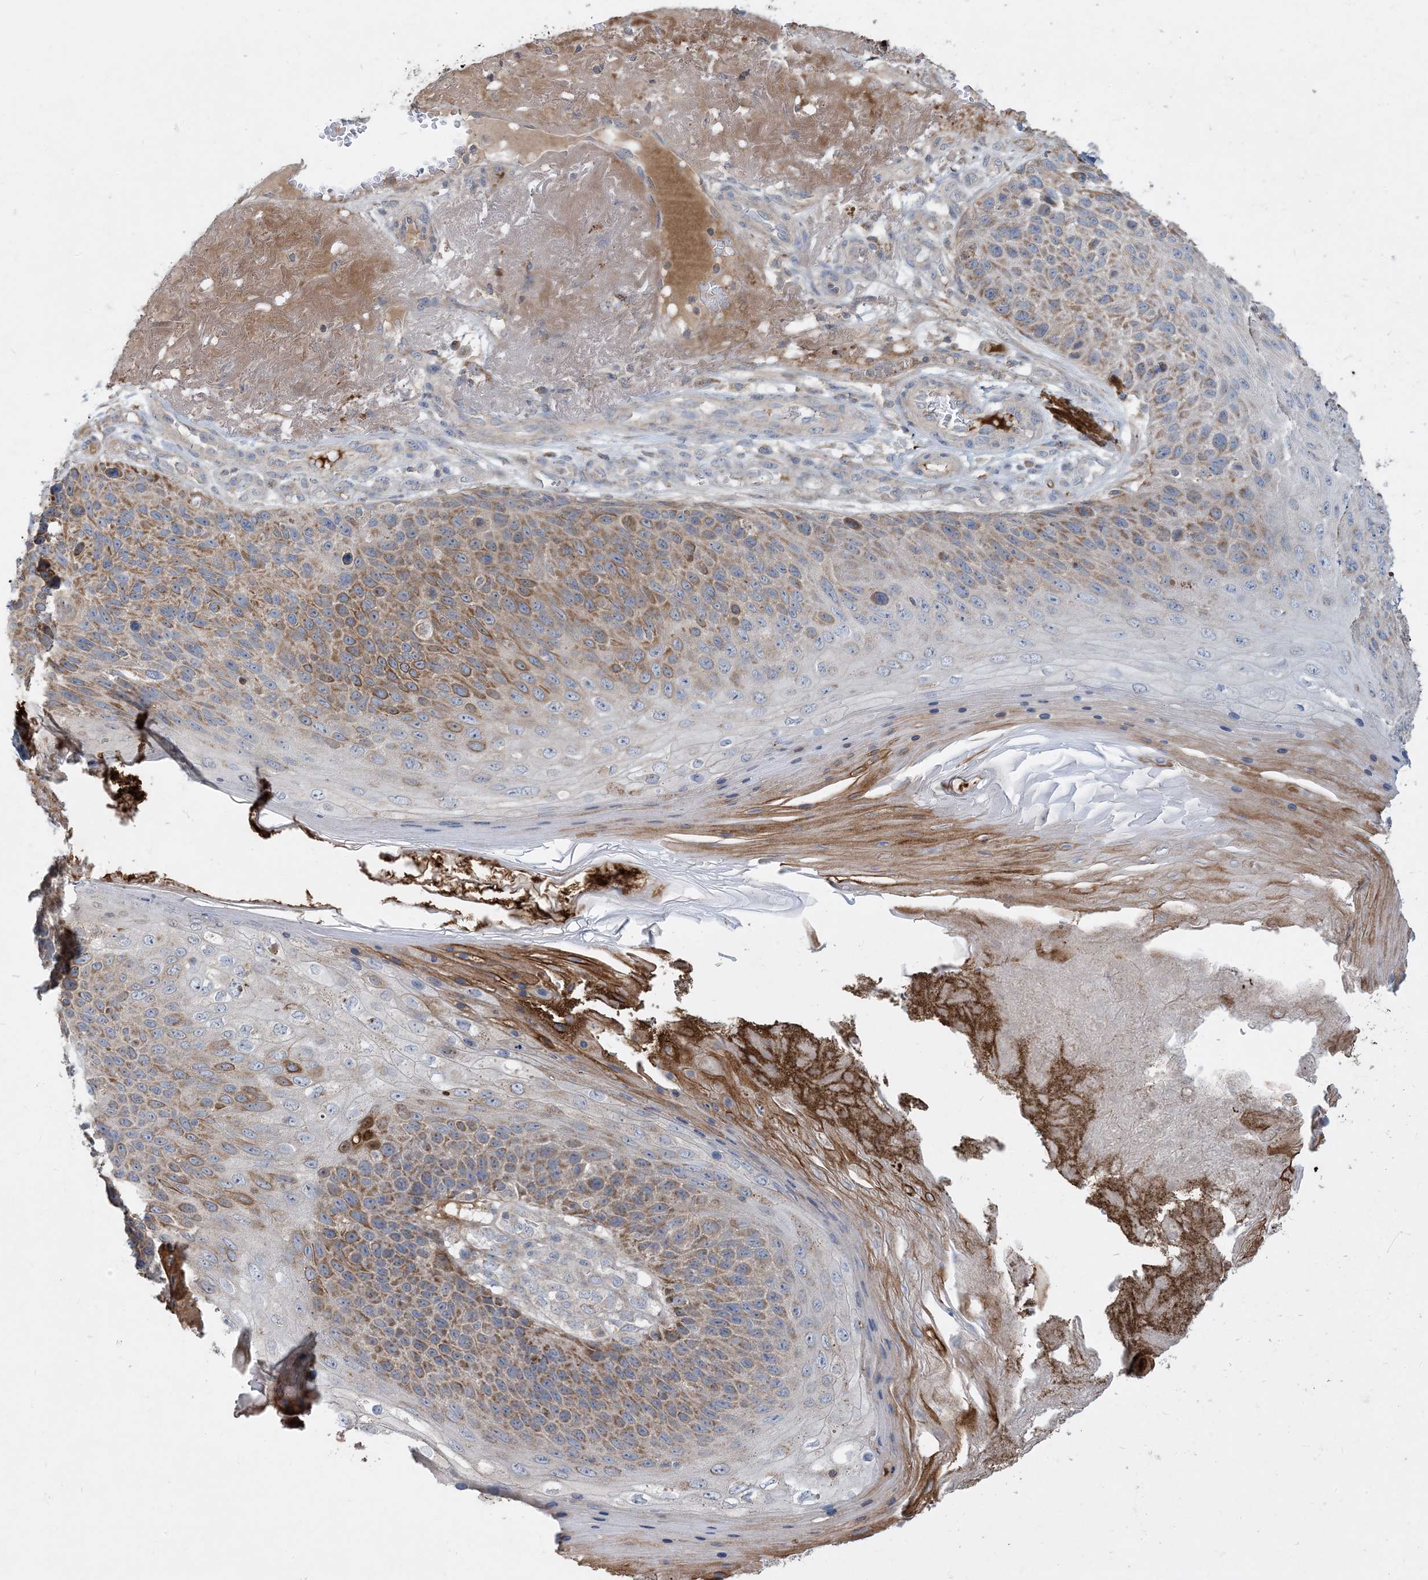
{"staining": {"intensity": "moderate", "quantity": ">75%", "location": "cytoplasmic/membranous"}, "tissue": "skin cancer", "cell_type": "Tumor cells", "image_type": "cancer", "snomed": [{"axis": "morphology", "description": "Squamous cell carcinoma, NOS"}, {"axis": "topography", "description": "Skin"}], "caption": "Squamous cell carcinoma (skin) stained for a protein demonstrates moderate cytoplasmic/membranous positivity in tumor cells.", "gene": "ECHDC1", "patient": {"sex": "female", "age": 88}}